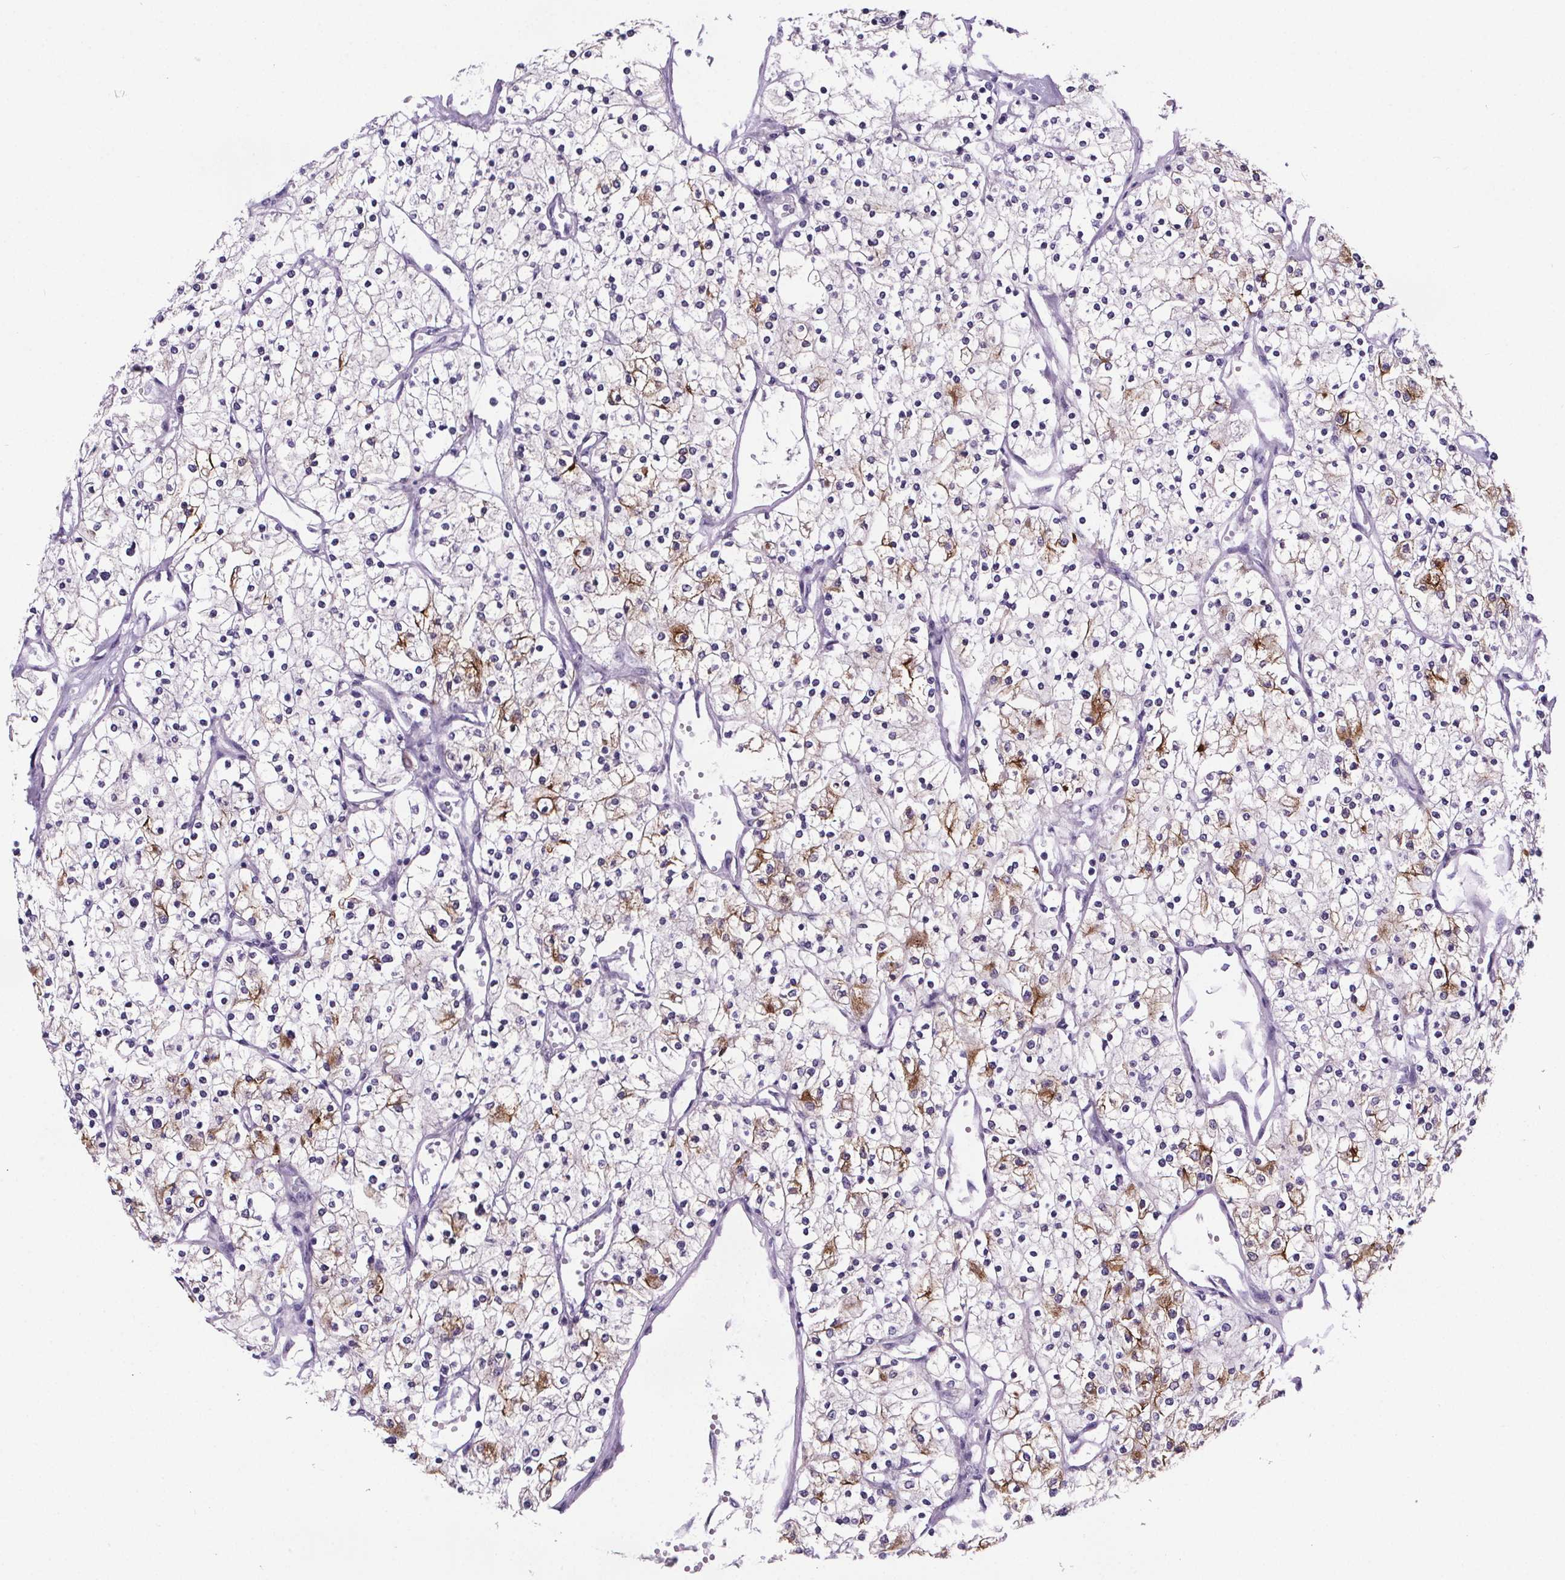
{"staining": {"intensity": "moderate", "quantity": "<25%", "location": "cytoplasmic/membranous"}, "tissue": "renal cancer", "cell_type": "Tumor cells", "image_type": "cancer", "snomed": [{"axis": "morphology", "description": "Adenocarcinoma, NOS"}, {"axis": "topography", "description": "Kidney"}], "caption": "Immunohistochemical staining of human adenocarcinoma (renal) reveals moderate cytoplasmic/membranous protein staining in approximately <25% of tumor cells. The protein of interest is stained brown, and the nuclei are stained in blue (DAB IHC with brightfield microscopy, high magnification).", "gene": "CUBN", "patient": {"sex": "male", "age": 80}}